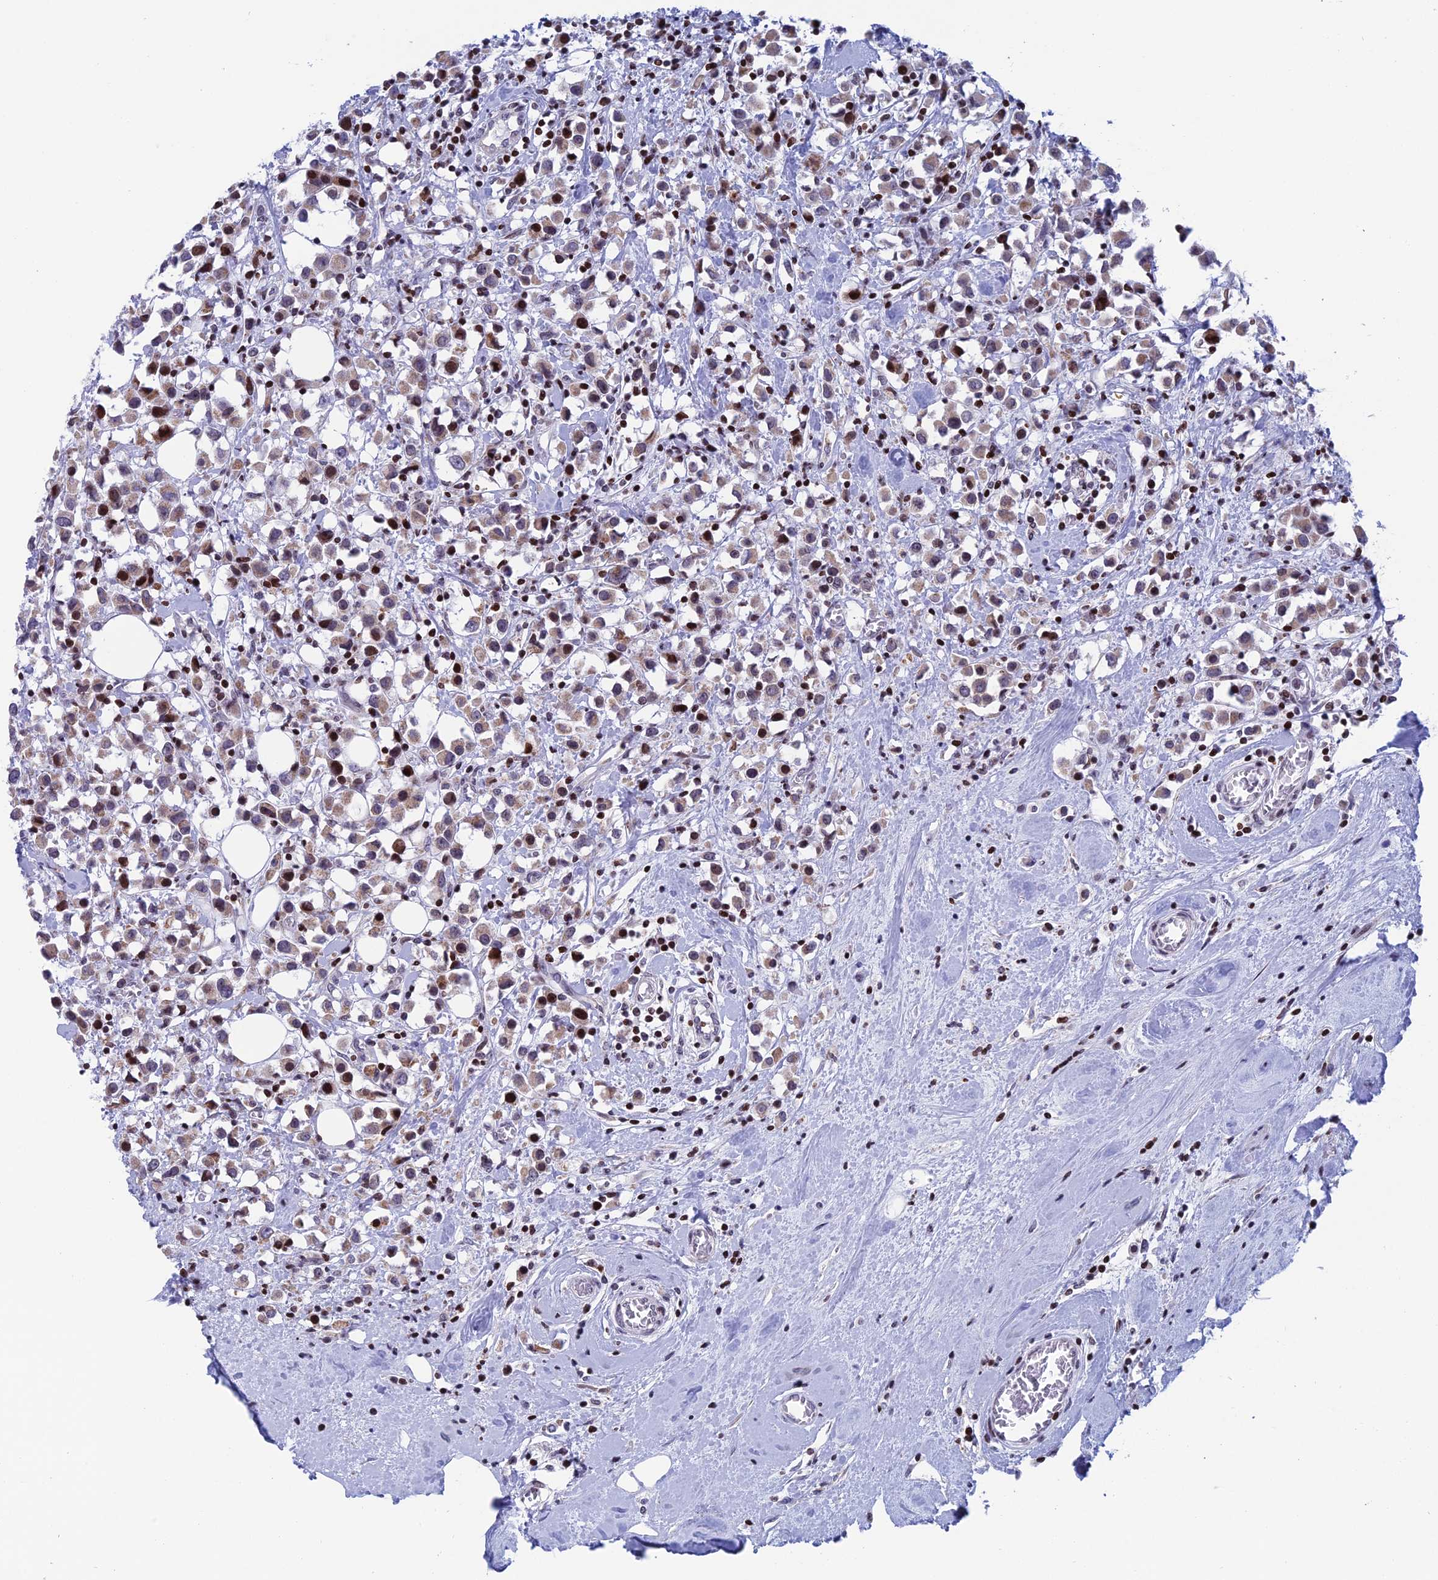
{"staining": {"intensity": "moderate", "quantity": "25%-75%", "location": "cytoplasmic/membranous,nuclear"}, "tissue": "breast cancer", "cell_type": "Tumor cells", "image_type": "cancer", "snomed": [{"axis": "morphology", "description": "Duct carcinoma"}, {"axis": "topography", "description": "Breast"}], "caption": "Breast invasive ductal carcinoma stained with IHC displays moderate cytoplasmic/membranous and nuclear positivity in approximately 25%-75% of tumor cells.", "gene": "AFF3", "patient": {"sex": "female", "age": 61}}